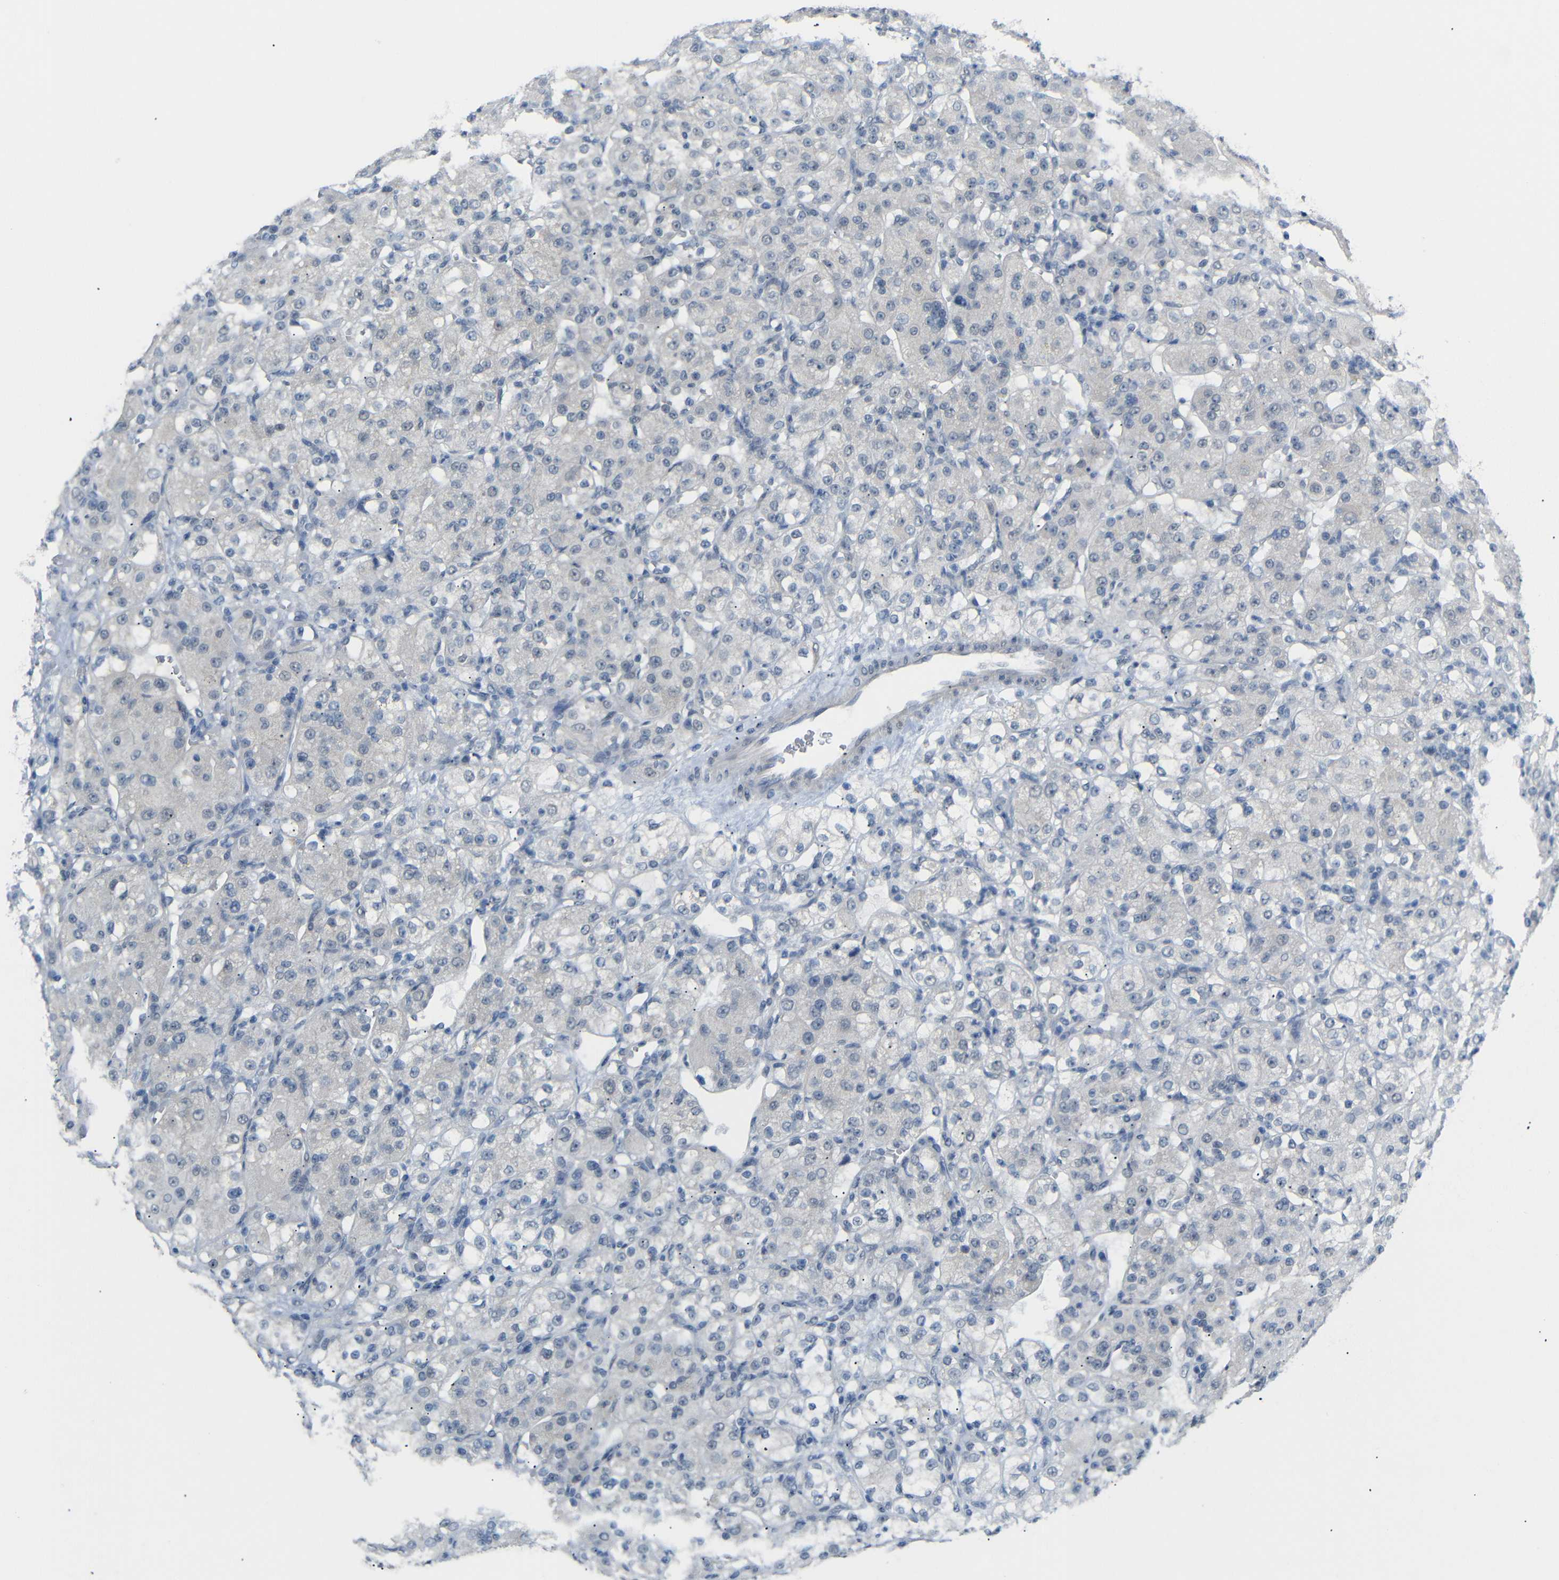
{"staining": {"intensity": "negative", "quantity": "none", "location": "none"}, "tissue": "renal cancer", "cell_type": "Tumor cells", "image_type": "cancer", "snomed": [{"axis": "morphology", "description": "Normal tissue, NOS"}, {"axis": "morphology", "description": "Adenocarcinoma, NOS"}, {"axis": "topography", "description": "Kidney"}], "caption": "Immunohistochemical staining of human renal adenocarcinoma demonstrates no significant expression in tumor cells. (Brightfield microscopy of DAB IHC at high magnification).", "gene": "GPR158", "patient": {"sex": "male", "age": 61}}